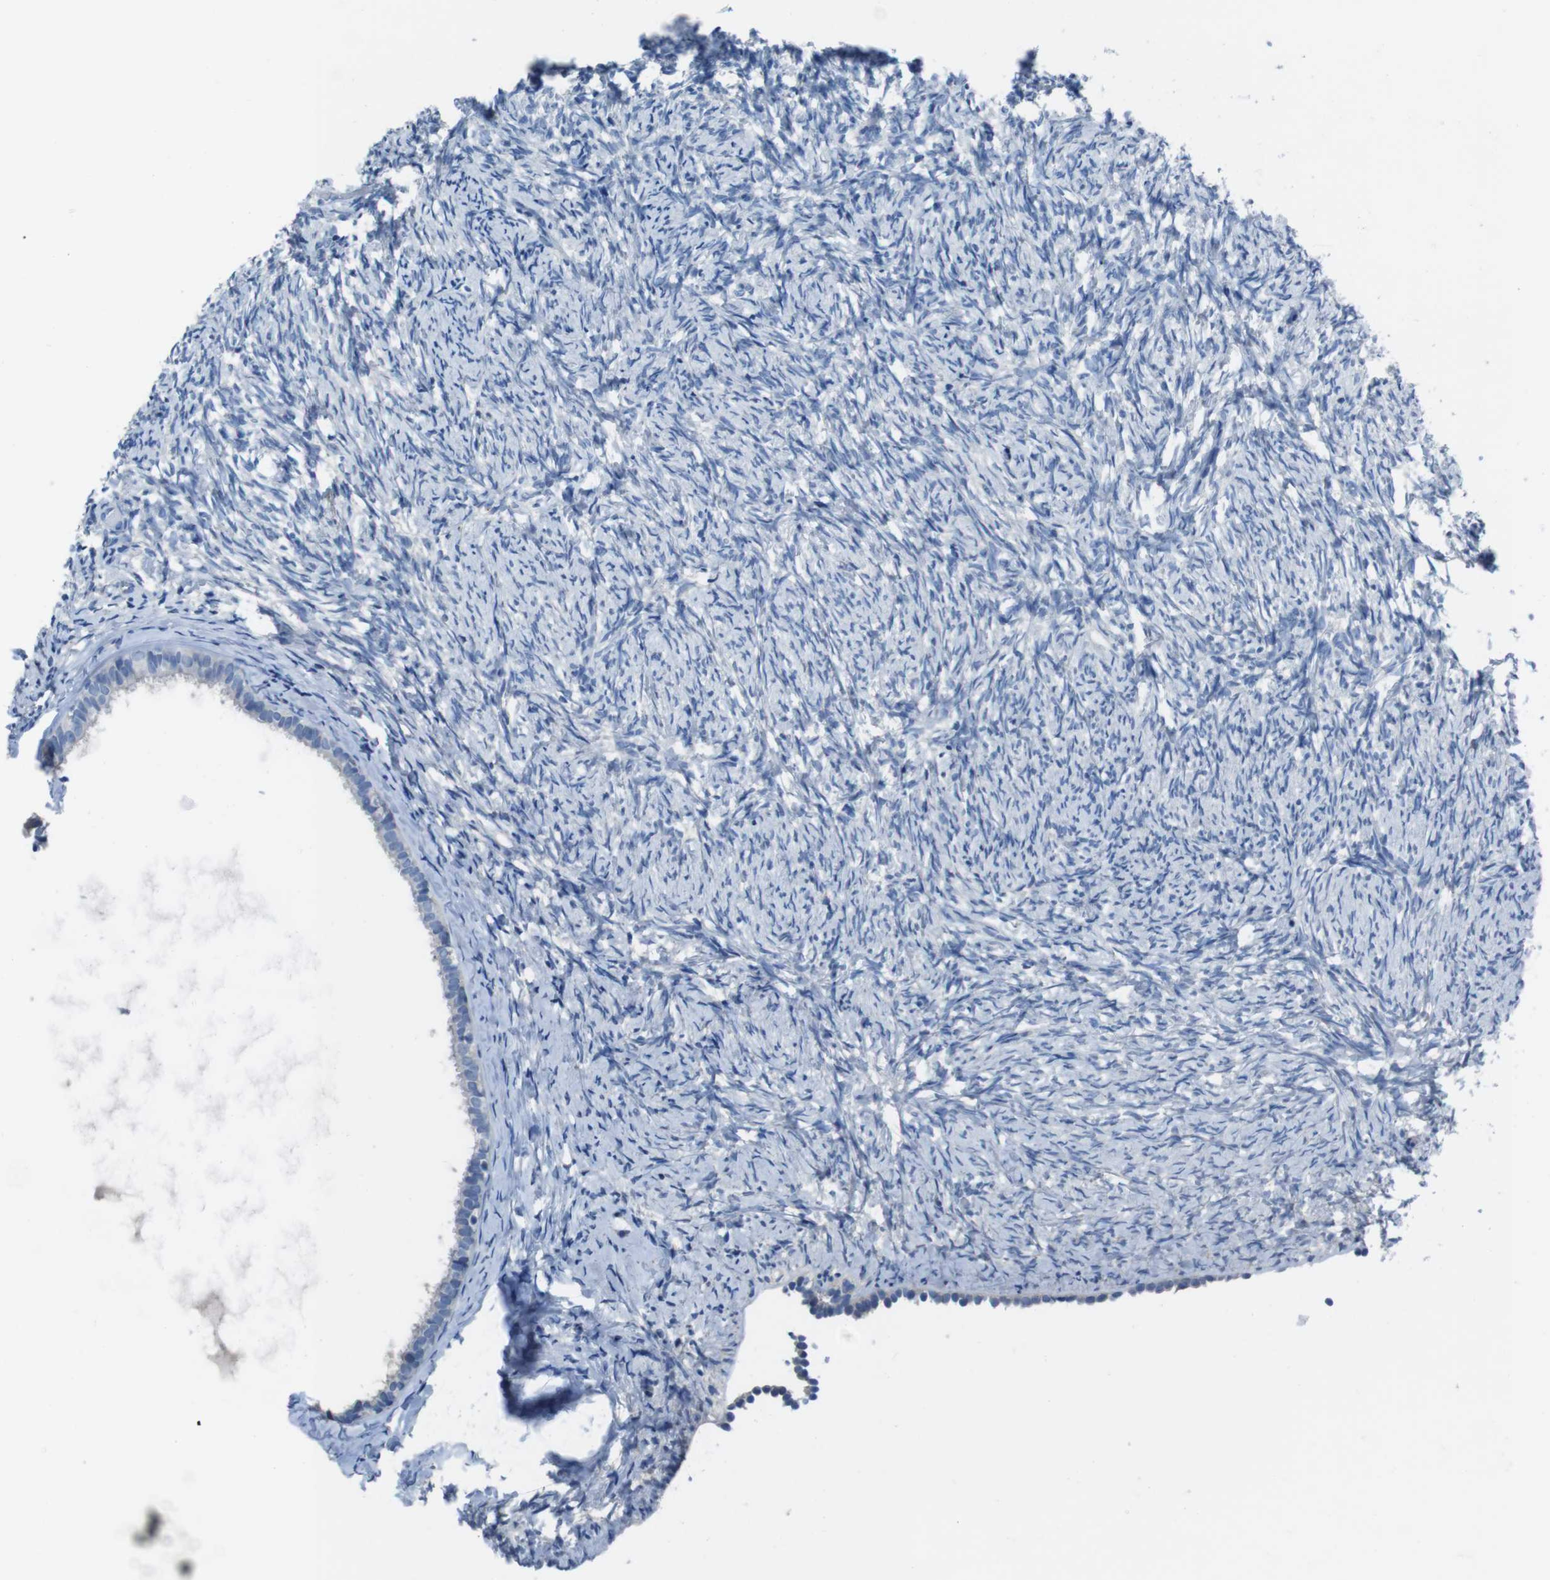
{"staining": {"intensity": "negative", "quantity": "none", "location": "none"}, "tissue": "ovary", "cell_type": "Follicle cells", "image_type": "normal", "snomed": [{"axis": "morphology", "description": "Normal tissue, NOS"}, {"axis": "topography", "description": "Ovary"}], "caption": "A high-resolution photomicrograph shows immunohistochemistry (IHC) staining of benign ovary, which displays no significant positivity in follicle cells.", "gene": "CYP2C19", "patient": {"sex": "female", "age": 60}}